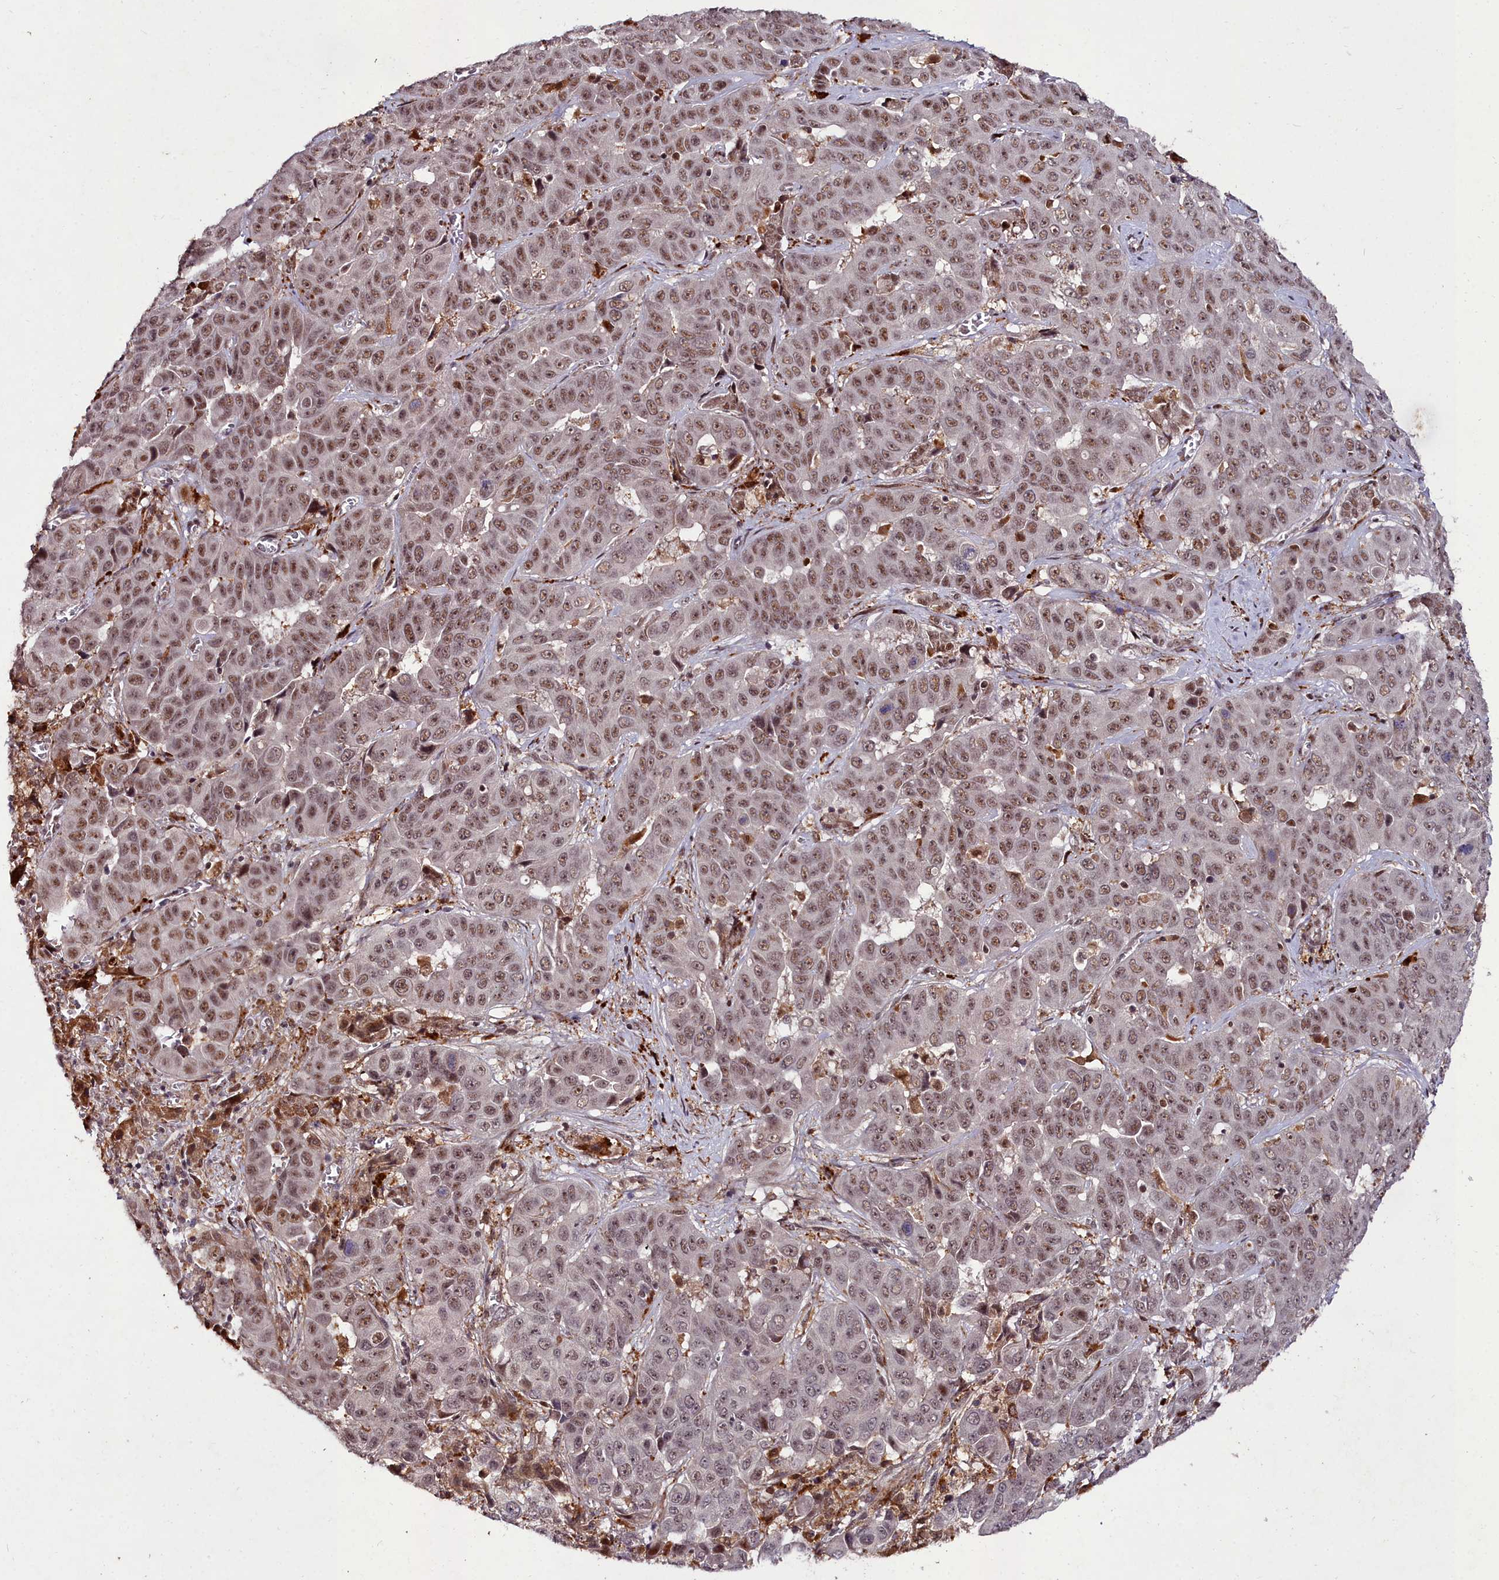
{"staining": {"intensity": "moderate", "quantity": ">75%", "location": "nuclear"}, "tissue": "liver cancer", "cell_type": "Tumor cells", "image_type": "cancer", "snomed": [{"axis": "morphology", "description": "Cholangiocarcinoma"}, {"axis": "topography", "description": "Liver"}], "caption": "Immunohistochemical staining of human liver cancer displays medium levels of moderate nuclear protein positivity in about >75% of tumor cells. The protein is shown in brown color, while the nuclei are stained blue.", "gene": "CXXC1", "patient": {"sex": "female", "age": 52}}